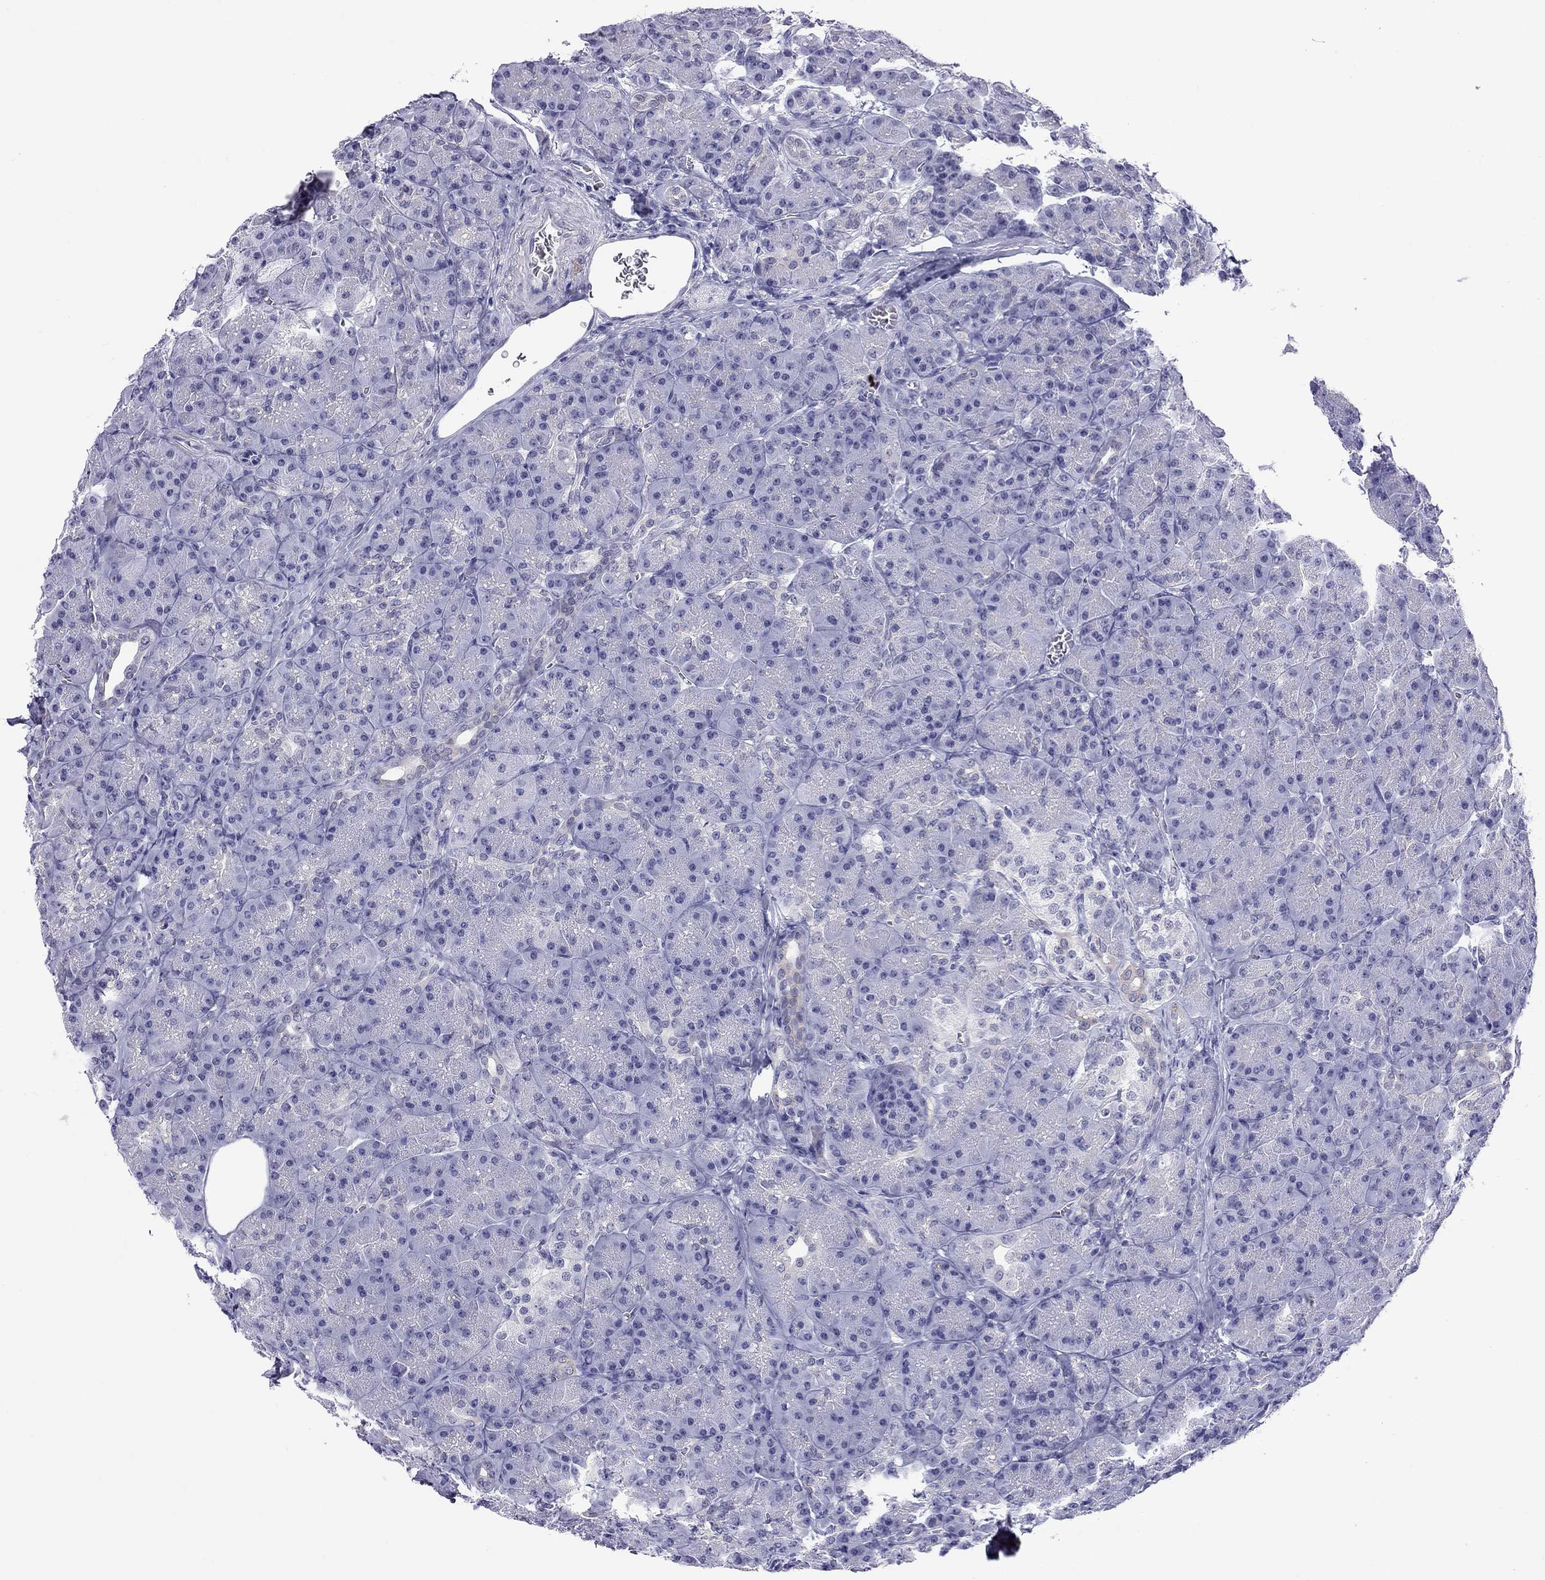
{"staining": {"intensity": "negative", "quantity": "none", "location": "none"}, "tissue": "pancreas", "cell_type": "Exocrine glandular cells", "image_type": "normal", "snomed": [{"axis": "morphology", "description": "Normal tissue, NOS"}, {"axis": "topography", "description": "Pancreas"}], "caption": "This is an immunohistochemistry (IHC) image of unremarkable pancreas. There is no positivity in exocrine glandular cells.", "gene": "MYMX", "patient": {"sex": "male", "age": 57}}